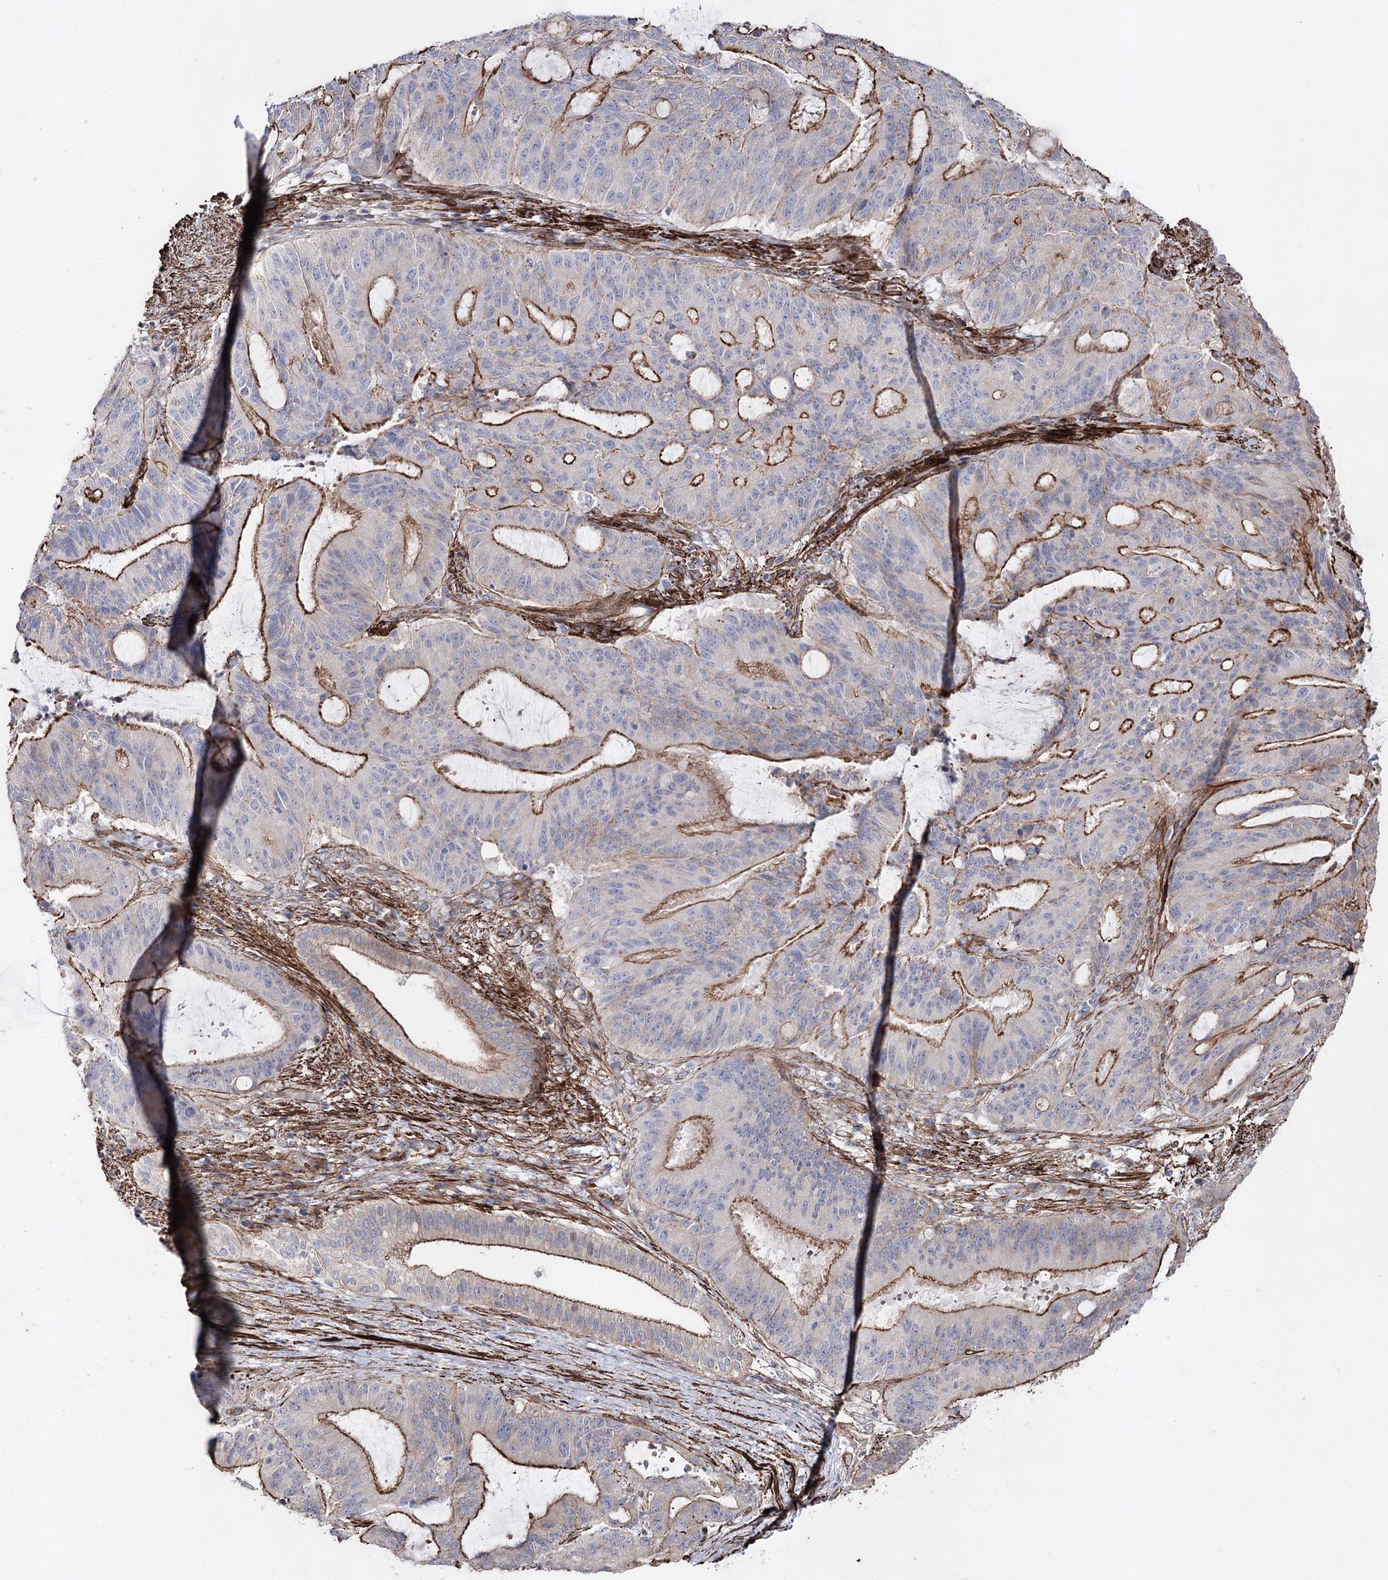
{"staining": {"intensity": "strong", "quantity": "25%-75%", "location": "cytoplasmic/membranous"}, "tissue": "liver cancer", "cell_type": "Tumor cells", "image_type": "cancer", "snomed": [{"axis": "morphology", "description": "Normal tissue, NOS"}, {"axis": "morphology", "description": "Cholangiocarcinoma"}, {"axis": "topography", "description": "Liver"}, {"axis": "topography", "description": "Peripheral nerve tissue"}], "caption": "Immunohistochemistry (IHC) photomicrograph of neoplastic tissue: liver cancer stained using IHC reveals high levels of strong protein expression localized specifically in the cytoplasmic/membranous of tumor cells, appearing as a cytoplasmic/membranous brown color.", "gene": "ARHGAP20", "patient": {"sex": "female", "age": 73}}